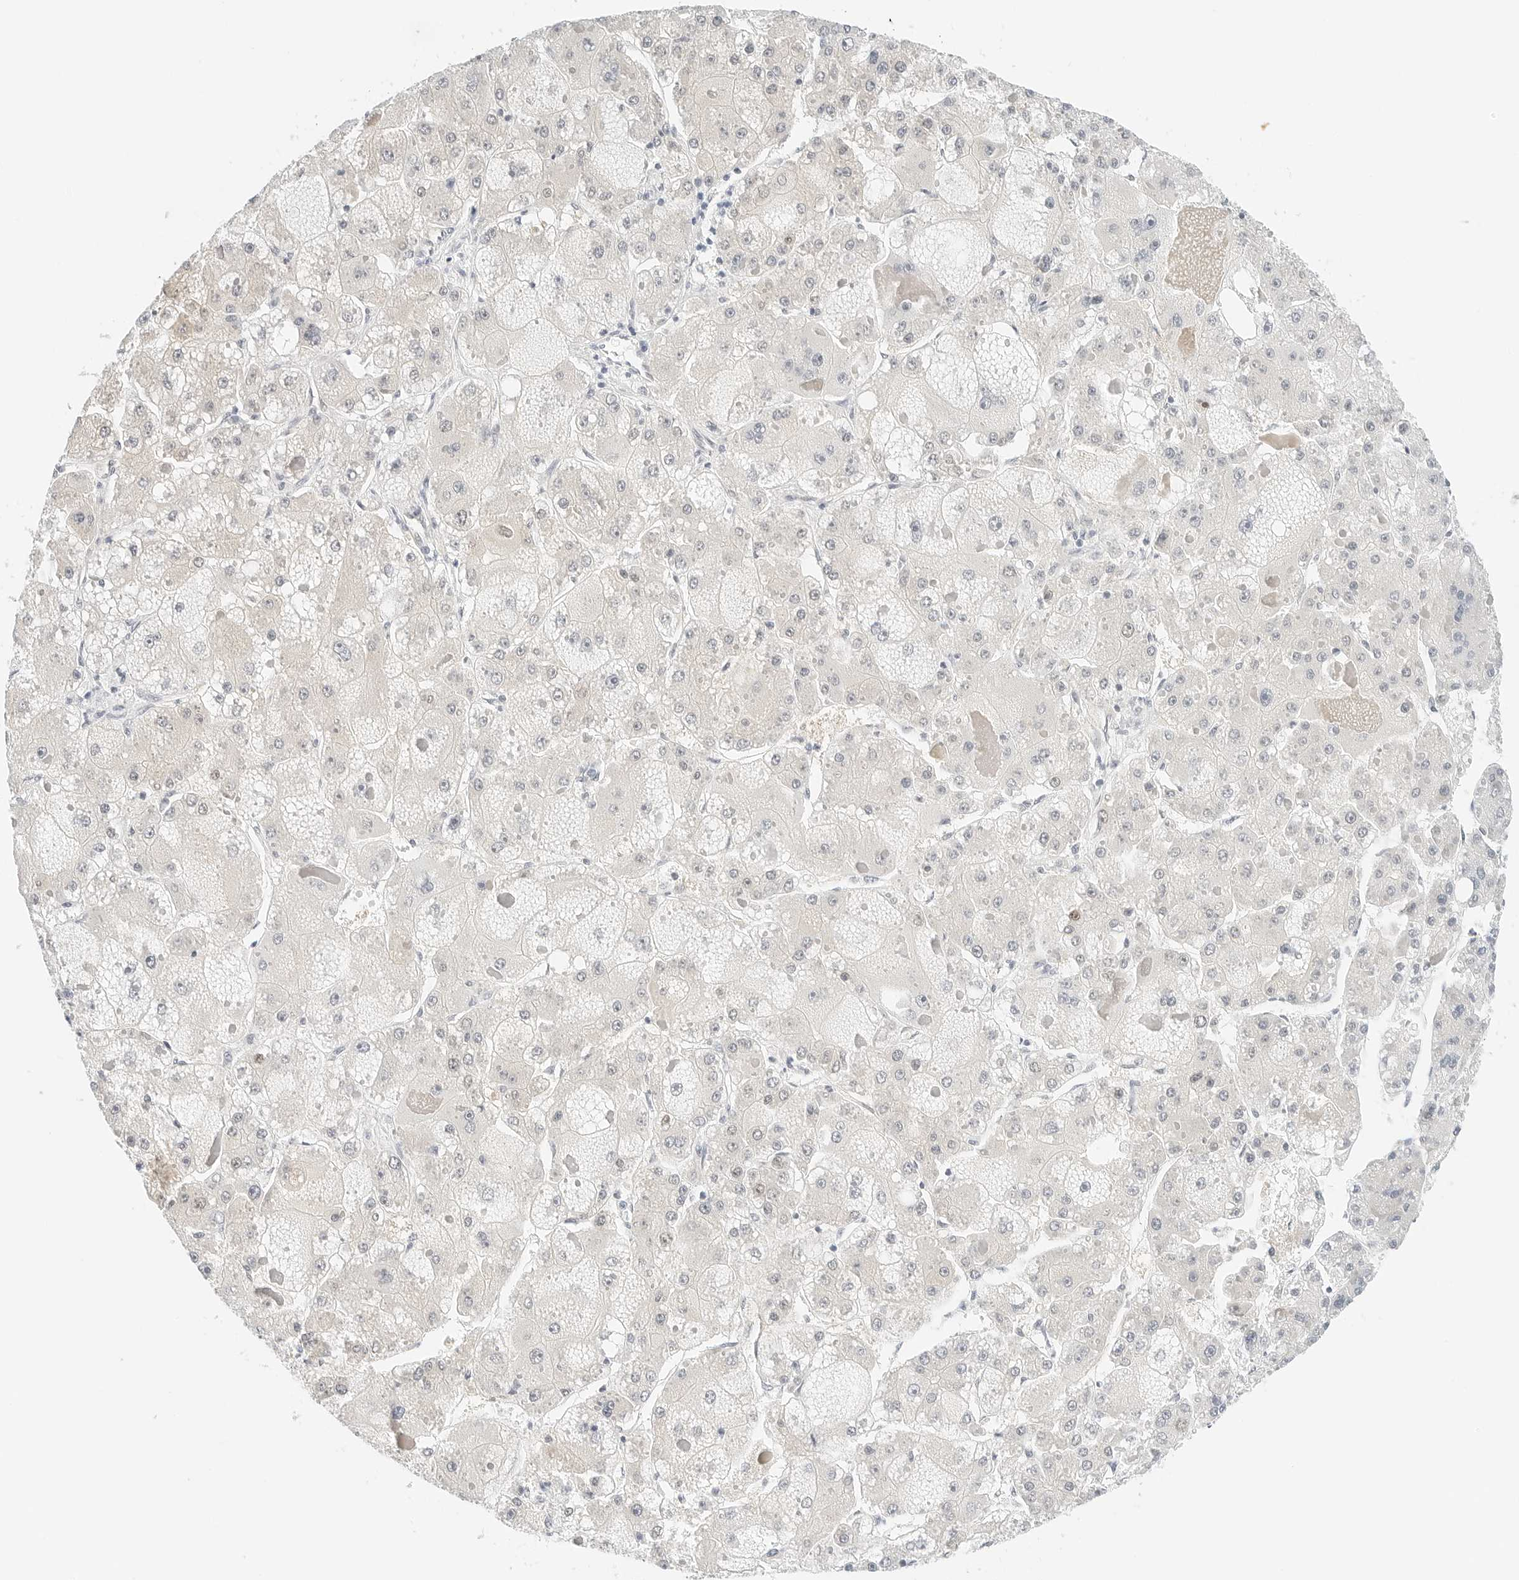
{"staining": {"intensity": "negative", "quantity": "none", "location": "none"}, "tissue": "liver cancer", "cell_type": "Tumor cells", "image_type": "cancer", "snomed": [{"axis": "morphology", "description": "Carcinoma, Hepatocellular, NOS"}, {"axis": "topography", "description": "Liver"}], "caption": "Liver cancer was stained to show a protein in brown. There is no significant staining in tumor cells.", "gene": "CD22", "patient": {"sex": "female", "age": 73}}